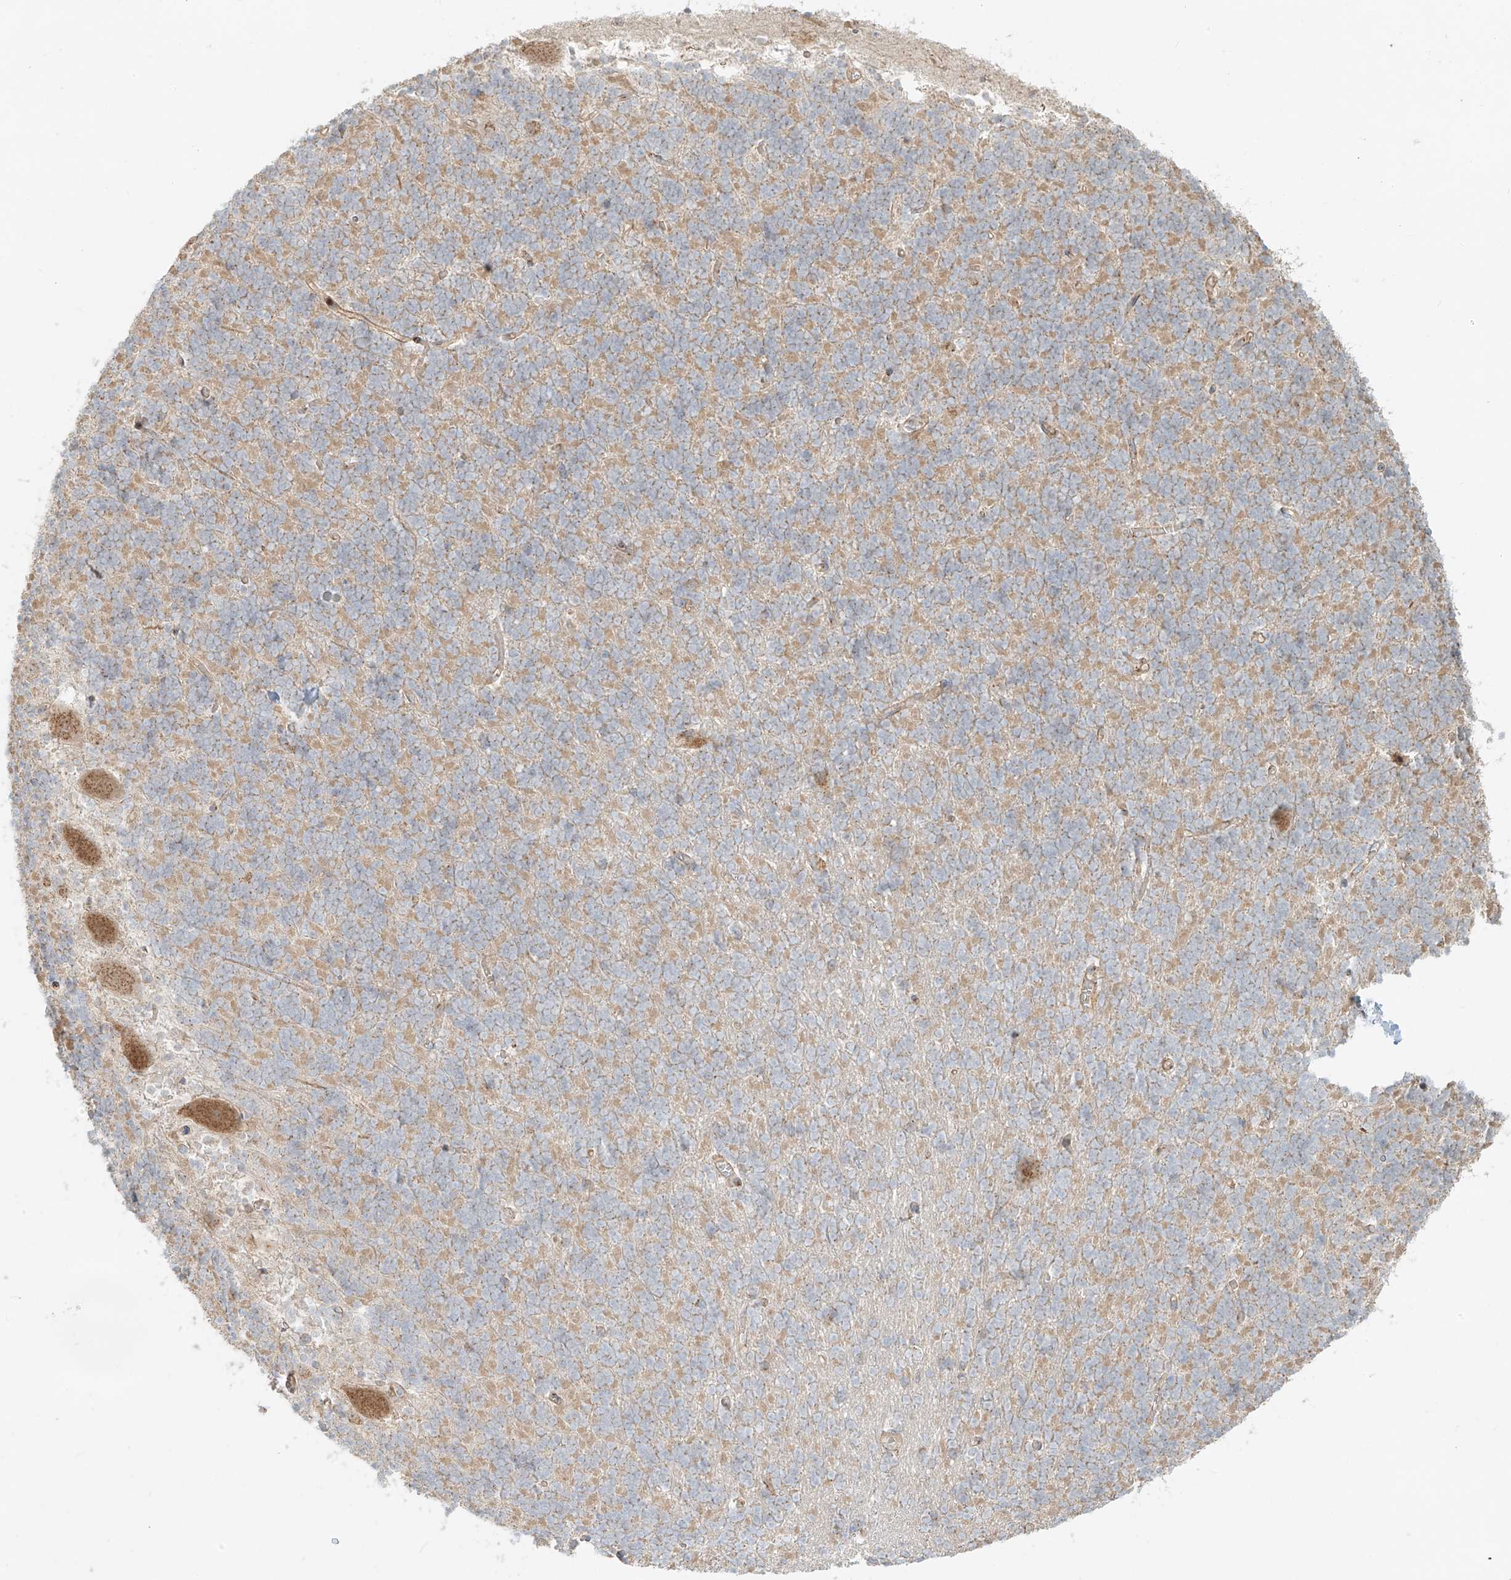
{"staining": {"intensity": "moderate", "quantity": "<25%", "location": "cytoplasmic/membranous"}, "tissue": "cerebellum", "cell_type": "Cells in granular layer", "image_type": "normal", "snomed": [{"axis": "morphology", "description": "Normal tissue, NOS"}, {"axis": "topography", "description": "Cerebellum"}], "caption": "Moderate cytoplasmic/membranous staining is present in approximately <25% of cells in granular layer in unremarkable cerebellum. (DAB (3,3'-diaminobenzidine) = brown stain, brightfield microscopy at high magnification).", "gene": "ZNF287", "patient": {"sex": "male", "age": 37}}